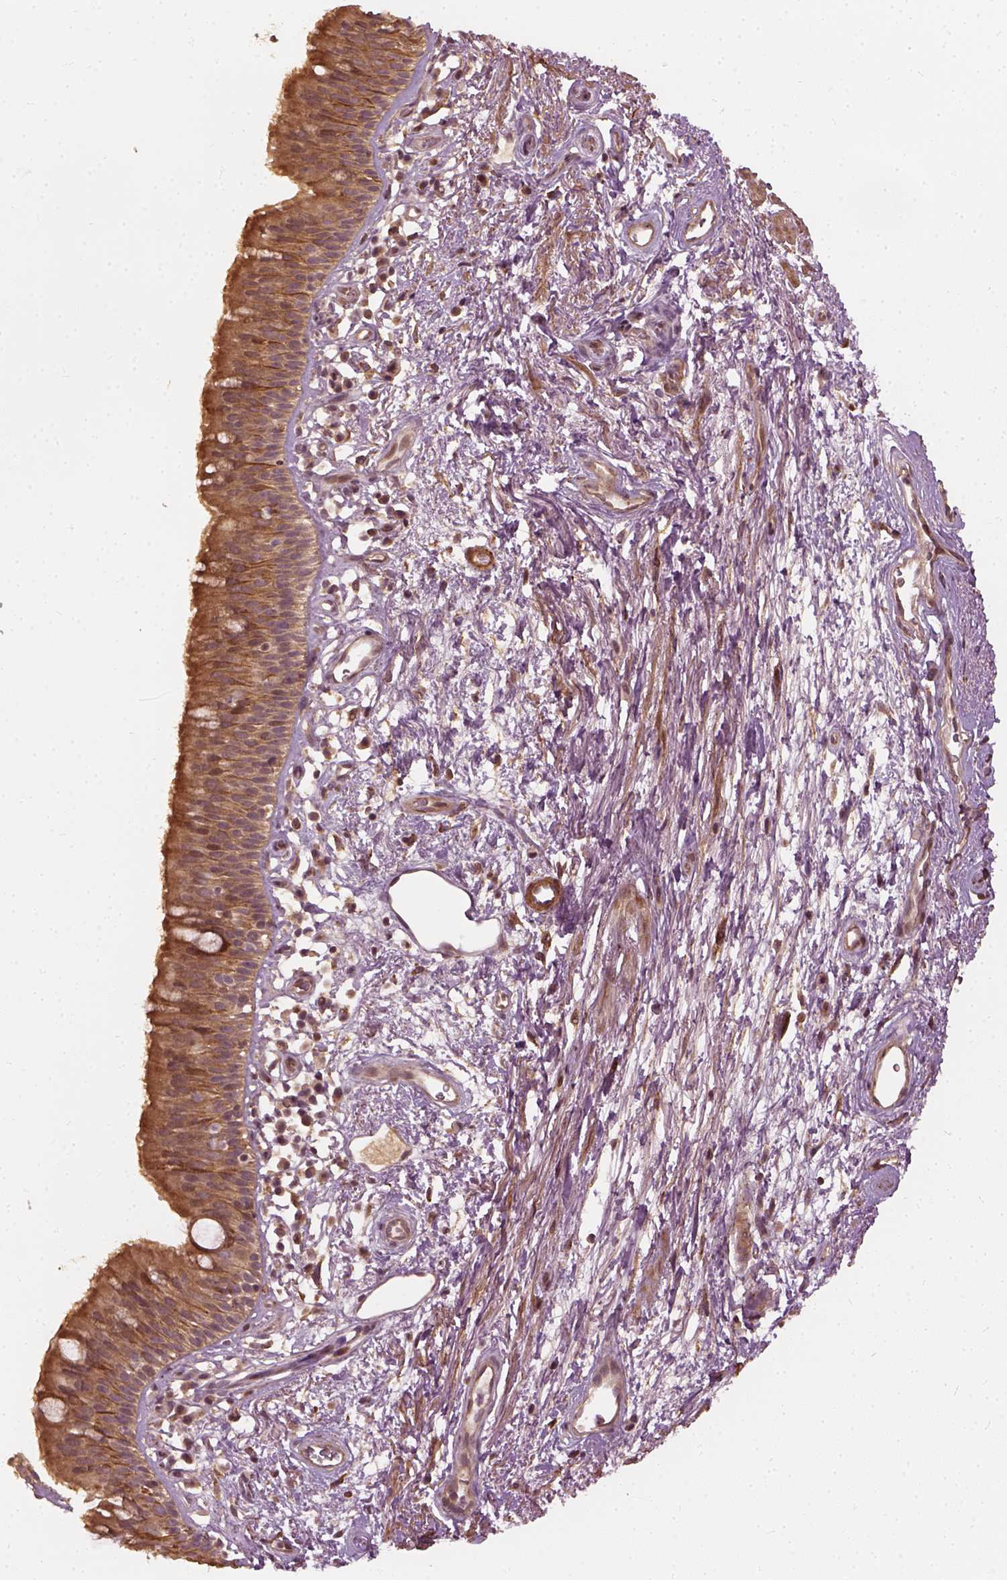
{"staining": {"intensity": "moderate", "quantity": ">75%", "location": "cytoplasmic/membranous"}, "tissue": "bronchus", "cell_type": "Respiratory epithelial cells", "image_type": "normal", "snomed": [{"axis": "morphology", "description": "Normal tissue, NOS"}, {"axis": "topography", "description": "Cartilage tissue"}, {"axis": "topography", "description": "Bronchus"}], "caption": "Immunohistochemistry (IHC) of benign human bronchus exhibits medium levels of moderate cytoplasmic/membranous positivity in about >75% of respiratory epithelial cells. Nuclei are stained in blue.", "gene": "VEGFA", "patient": {"sex": "male", "age": 58}}